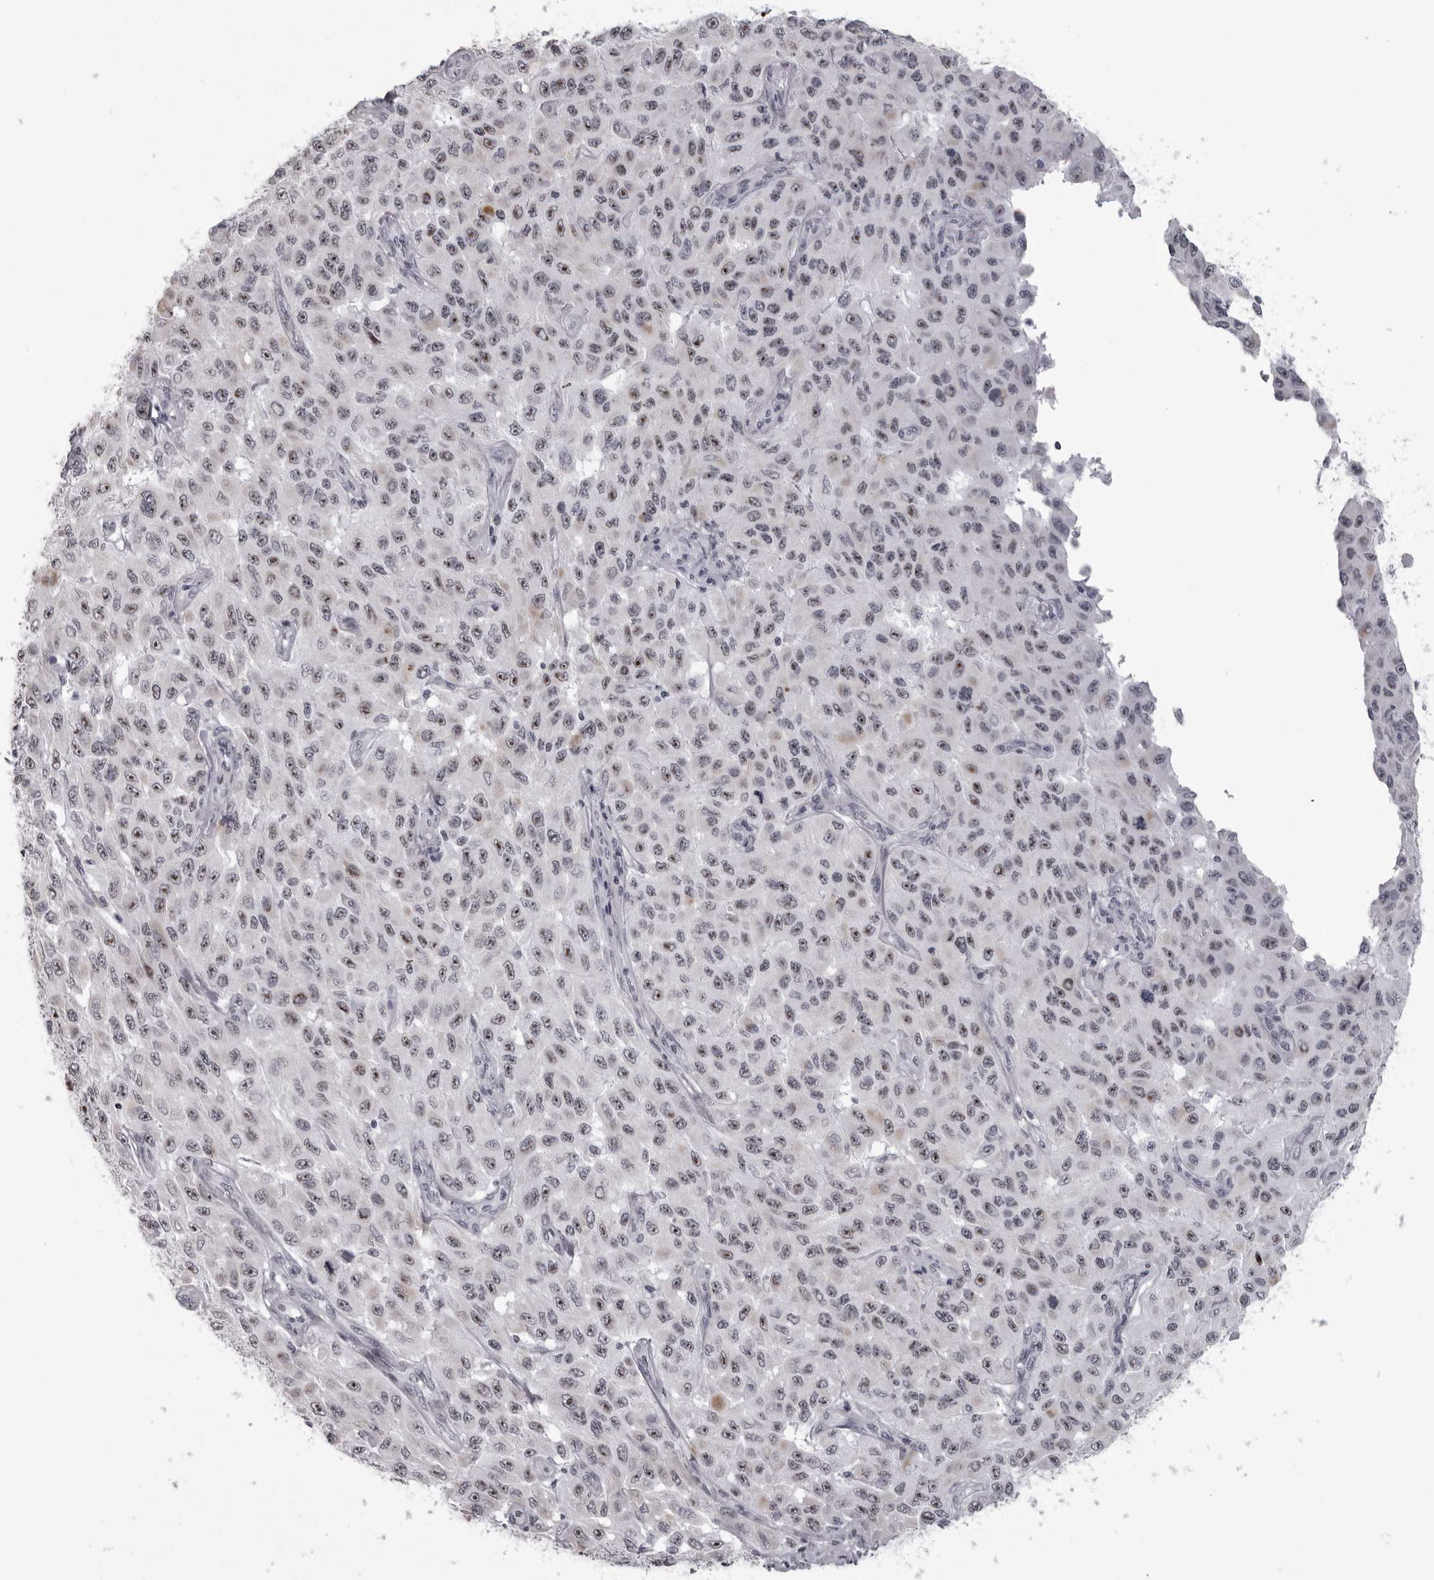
{"staining": {"intensity": "moderate", "quantity": "25%-75%", "location": "nuclear"}, "tissue": "melanoma", "cell_type": "Tumor cells", "image_type": "cancer", "snomed": [{"axis": "morphology", "description": "Malignant melanoma, NOS"}, {"axis": "topography", "description": "Skin"}], "caption": "Human melanoma stained with a brown dye shows moderate nuclear positive expression in approximately 25%-75% of tumor cells.", "gene": "HELZ", "patient": {"sex": "male", "age": 30}}